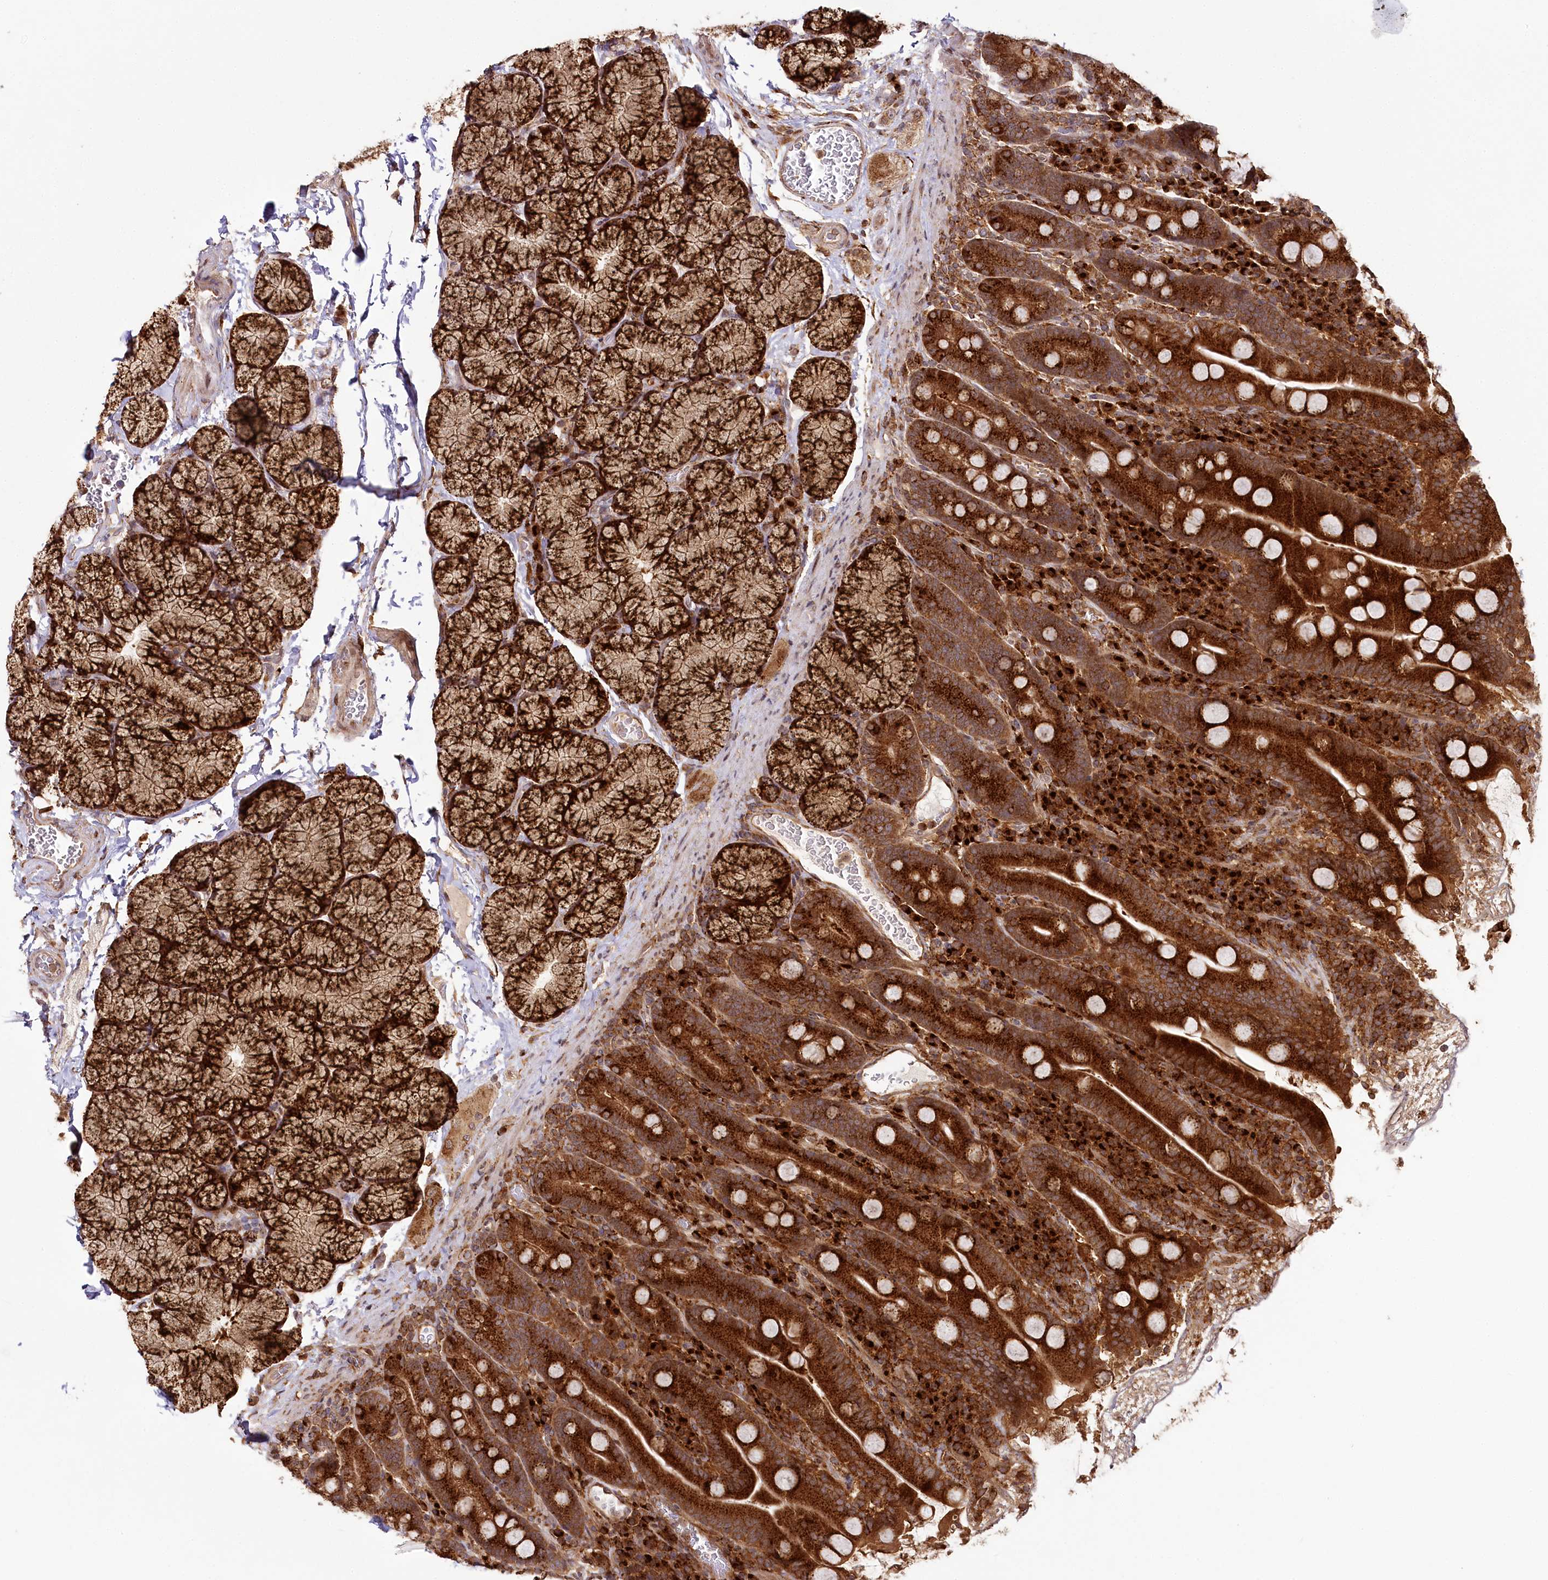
{"staining": {"intensity": "strong", "quantity": ">75%", "location": "cytoplasmic/membranous"}, "tissue": "duodenum", "cell_type": "Glandular cells", "image_type": "normal", "snomed": [{"axis": "morphology", "description": "Normal tissue, NOS"}, {"axis": "topography", "description": "Duodenum"}], "caption": "Immunohistochemistry of benign duodenum shows high levels of strong cytoplasmic/membranous staining in about >75% of glandular cells. The protein is stained brown, and the nuclei are stained in blue (DAB (3,3'-diaminobenzidine) IHC with brightfield microscopy, high magnification).", "gene": "COPG1", "patient": {"sex": "male", "age": 35}}